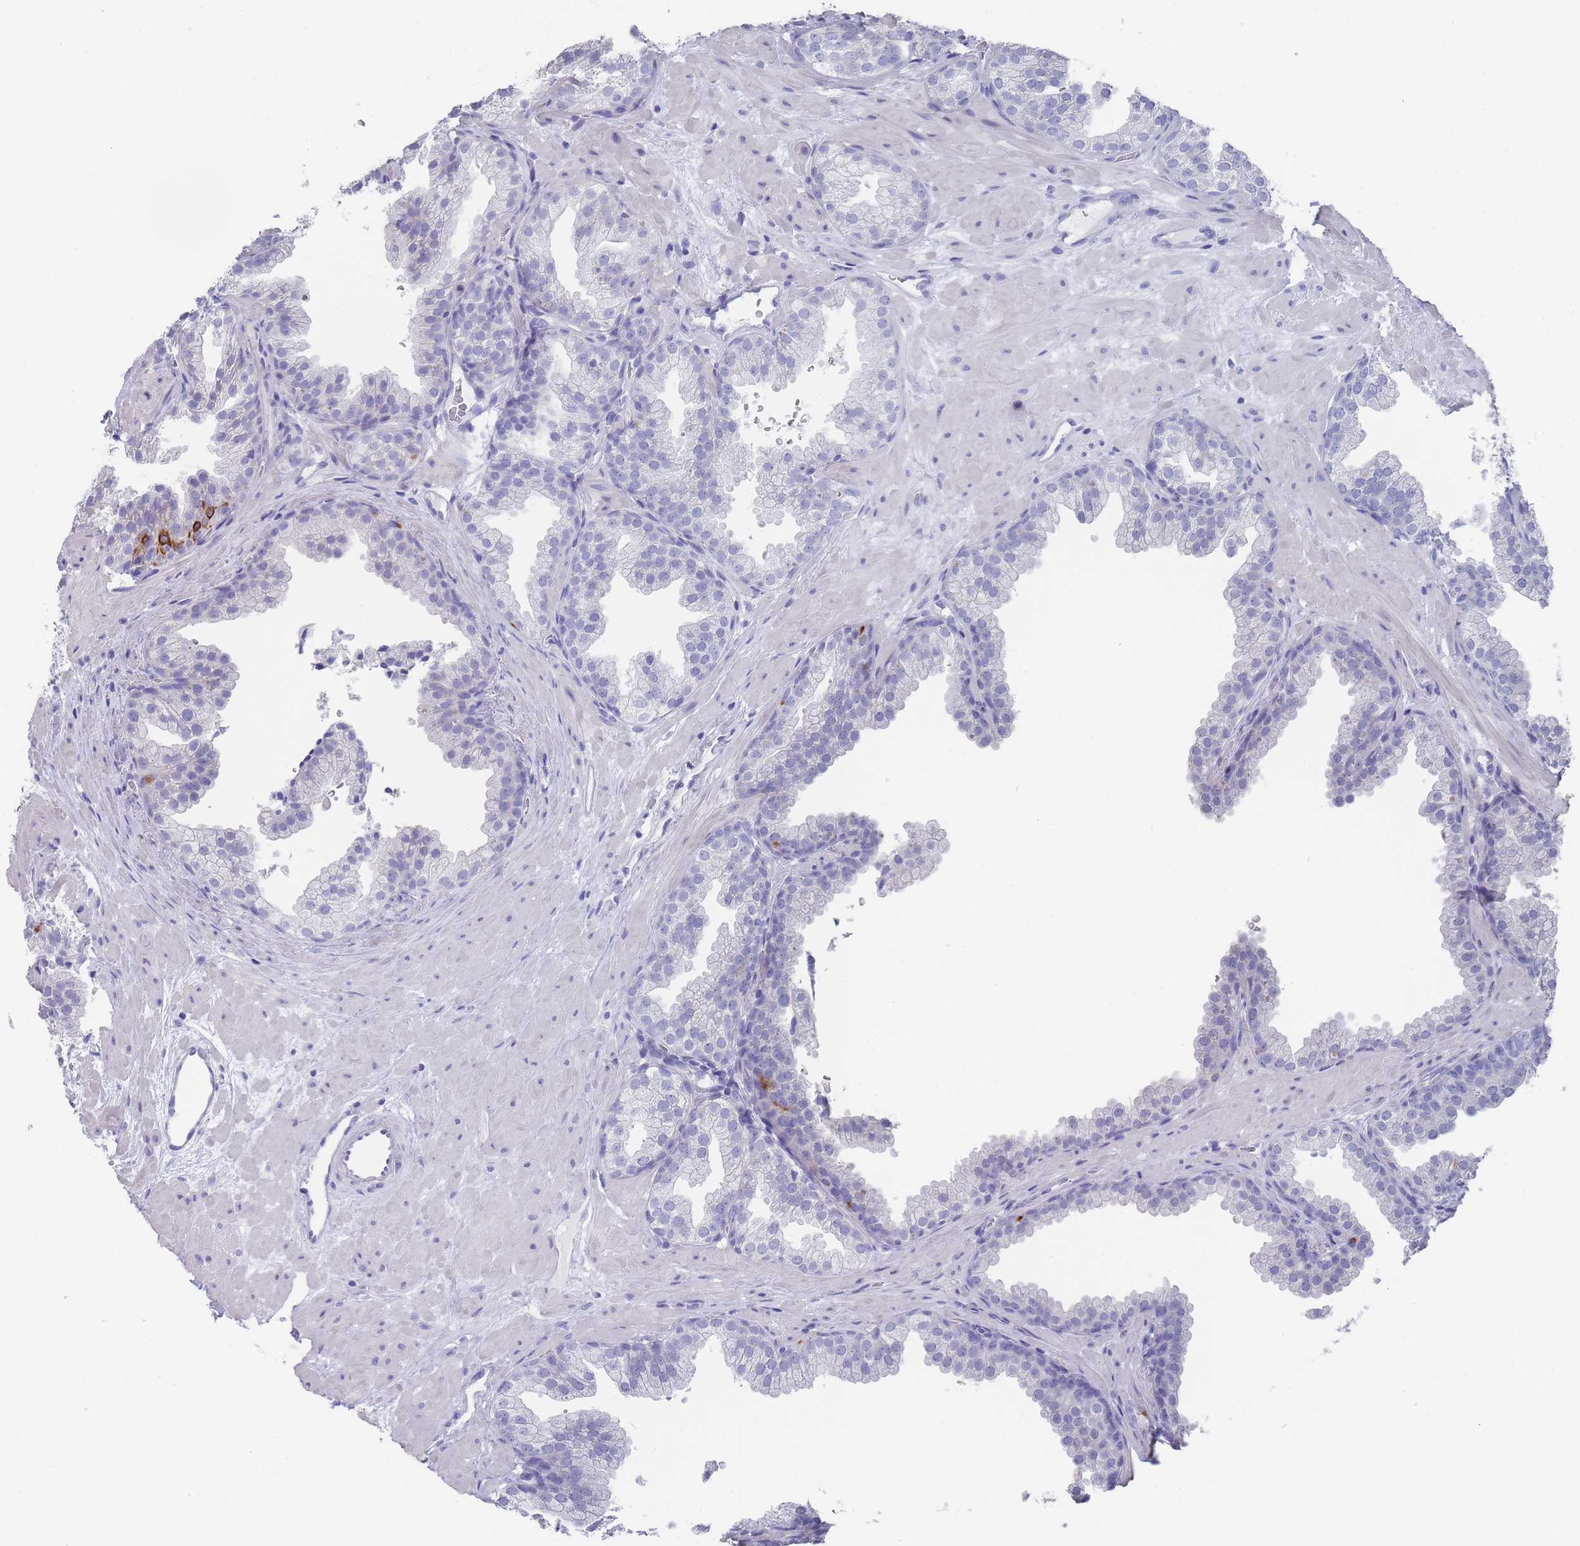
{"staining": {"intensity": "negative", "quantity": "none", "location": "none"}, "tissue": "prostate", "cell_type": "Glandular cells", "image_type": "normal", "snomed": [{"axis": "morphology", "description": "Normal tissue, NOS"}, {"axis": "topography", "description": "Prostate"}], "caption": "A micrograph of prostate stained for a protein demonstrates no brown staining in glandular cells. The staining is performed using DAB (3,3'-diaminobenzidine) brown chromogen with nuclei counter-stained in using hematoxylin.", "gene": "RAB2B", "patient": {"sex": "male", "age": 37}}